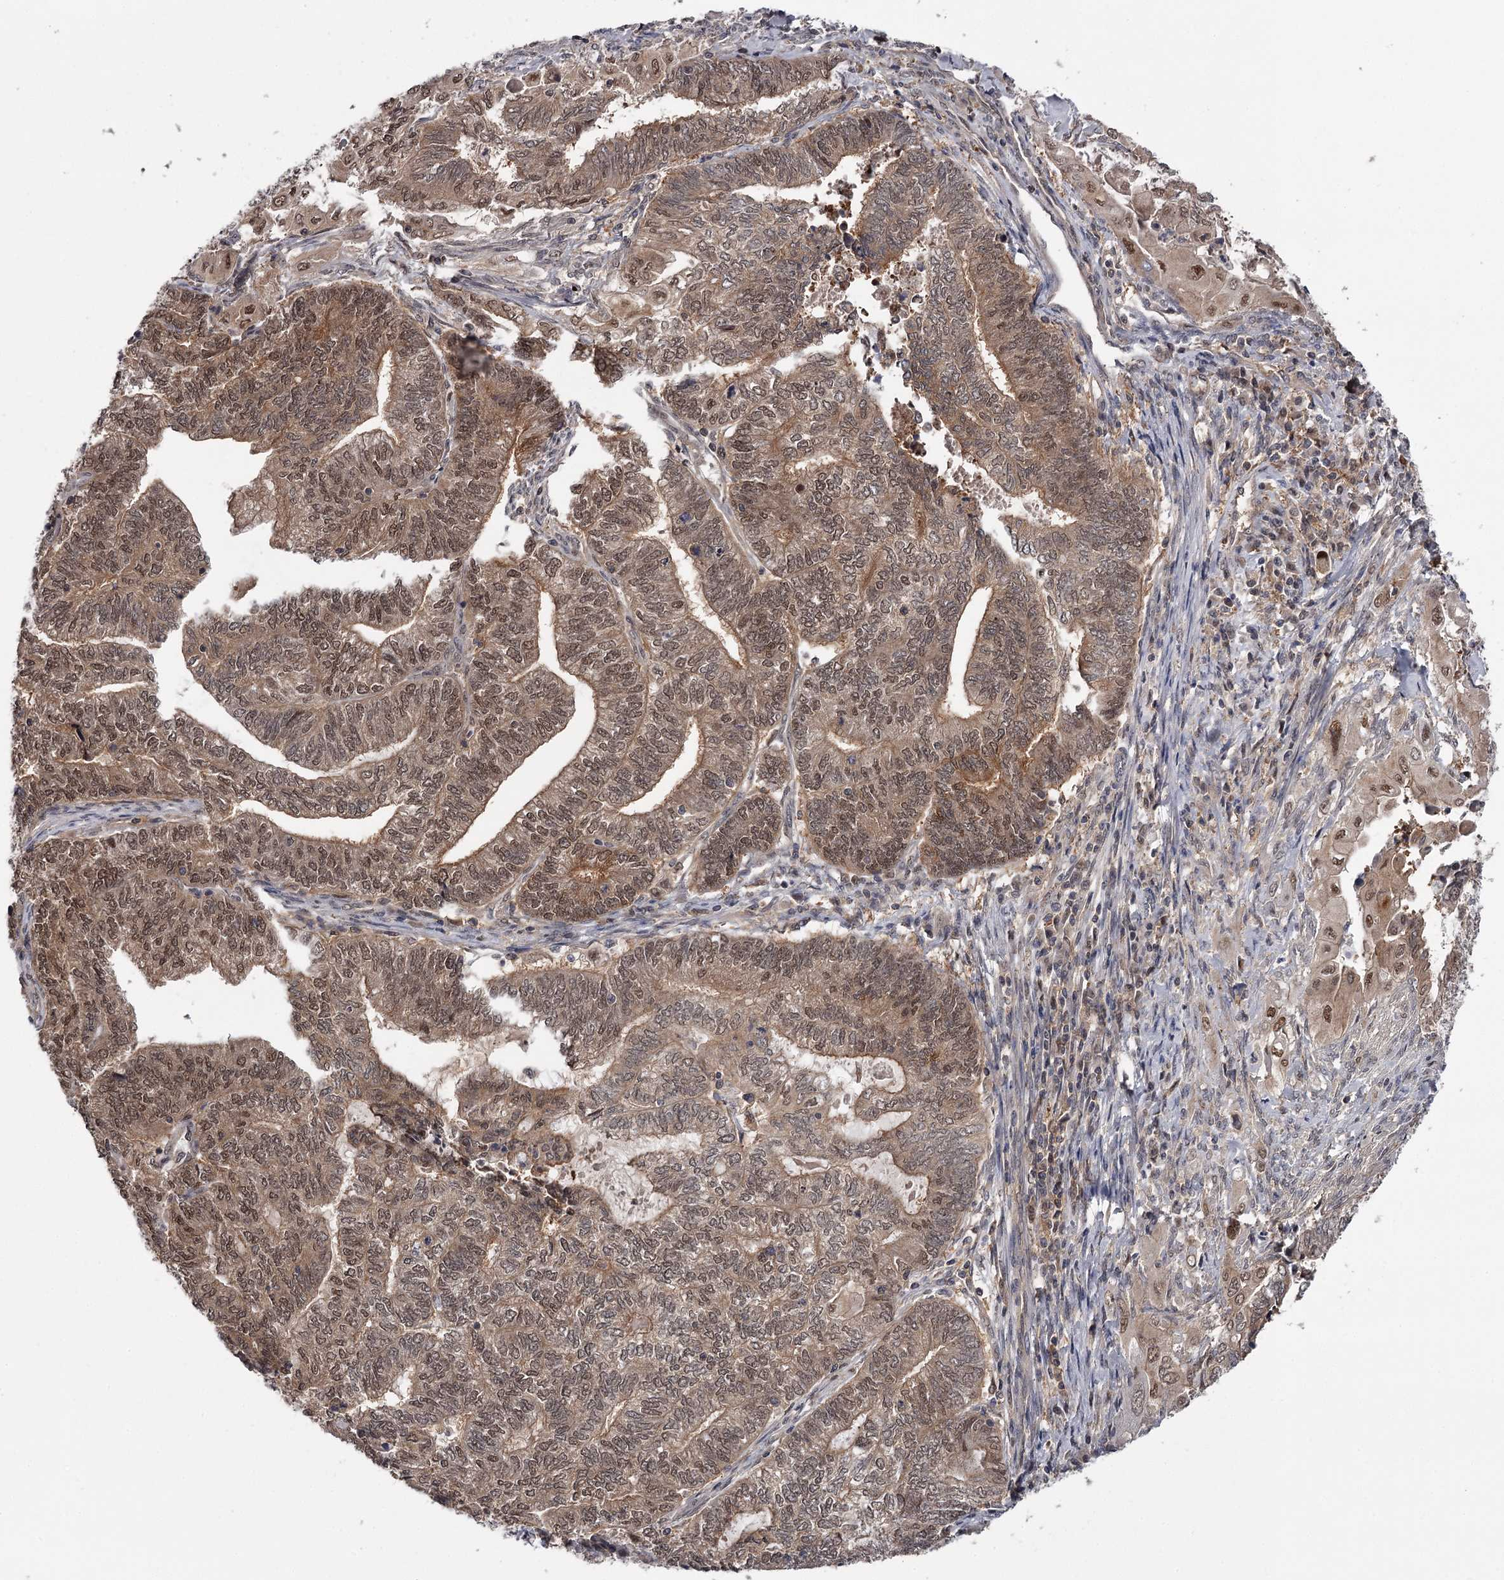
{"staining": {"intensity": "moderate", "quantity": ">75%", "location": "cytoplasmic/membranous,nuclear"}, "tissue": "endometrial cancer", "cell_type": "Tumor cells", "image_type": "cancer", "snomed": [{"axis": "morphology", "description": "Adenocarcinoma, NOS"}, {"axis": "topography", "description": "Uterus"}, {"axis": "topography", "description": "Endometrium"}], "caption": "This is an image of IHC staining of endometrial adenocarcinoma, which shows moderate staining in the cytoplasmic/membranous and nuclear of tumor cells.", "gene": "GTSF1", "patient": {"sex": "female", "age": 70}}